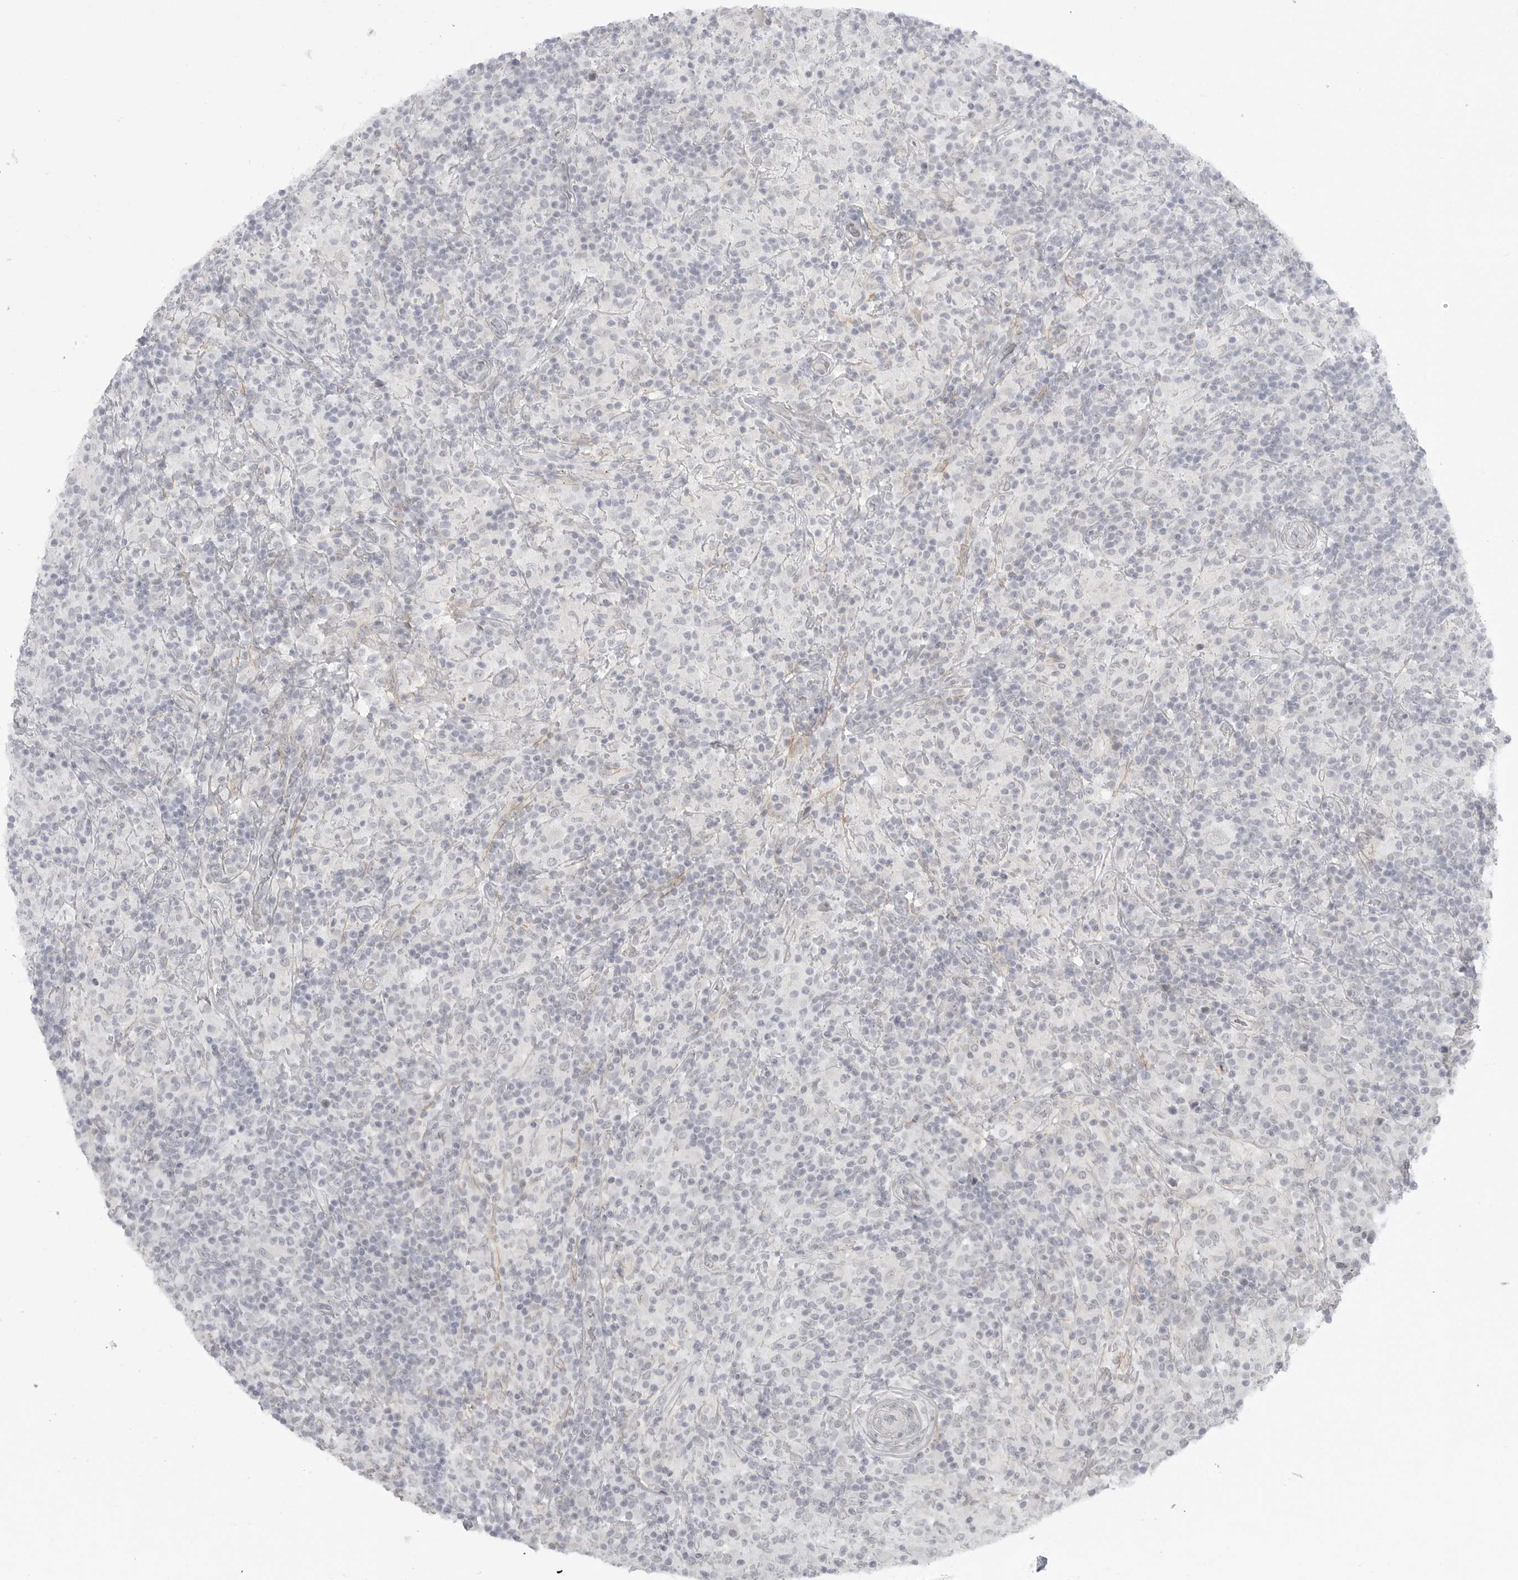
{"staining": {"intensity": "negative", "quantity": "none", "location": "none"}, "tissue": "lymphoma", "cell_type": "Tumor cells", "image_type": "cancer", "snomed": [{"axis": "morphology", "description": "Hodgkin's disease, NOS"}, {"axis": "topography", "description": "Lymph node"}], "caption": "A high-resolution histopathology image shows immunohistochemistry (IHC) staining of Hodgkin's disease, which reveals no significant expression in tumor cells.", "gene": "TCTN3", "patient": {"sex": "male", "age": 70}}